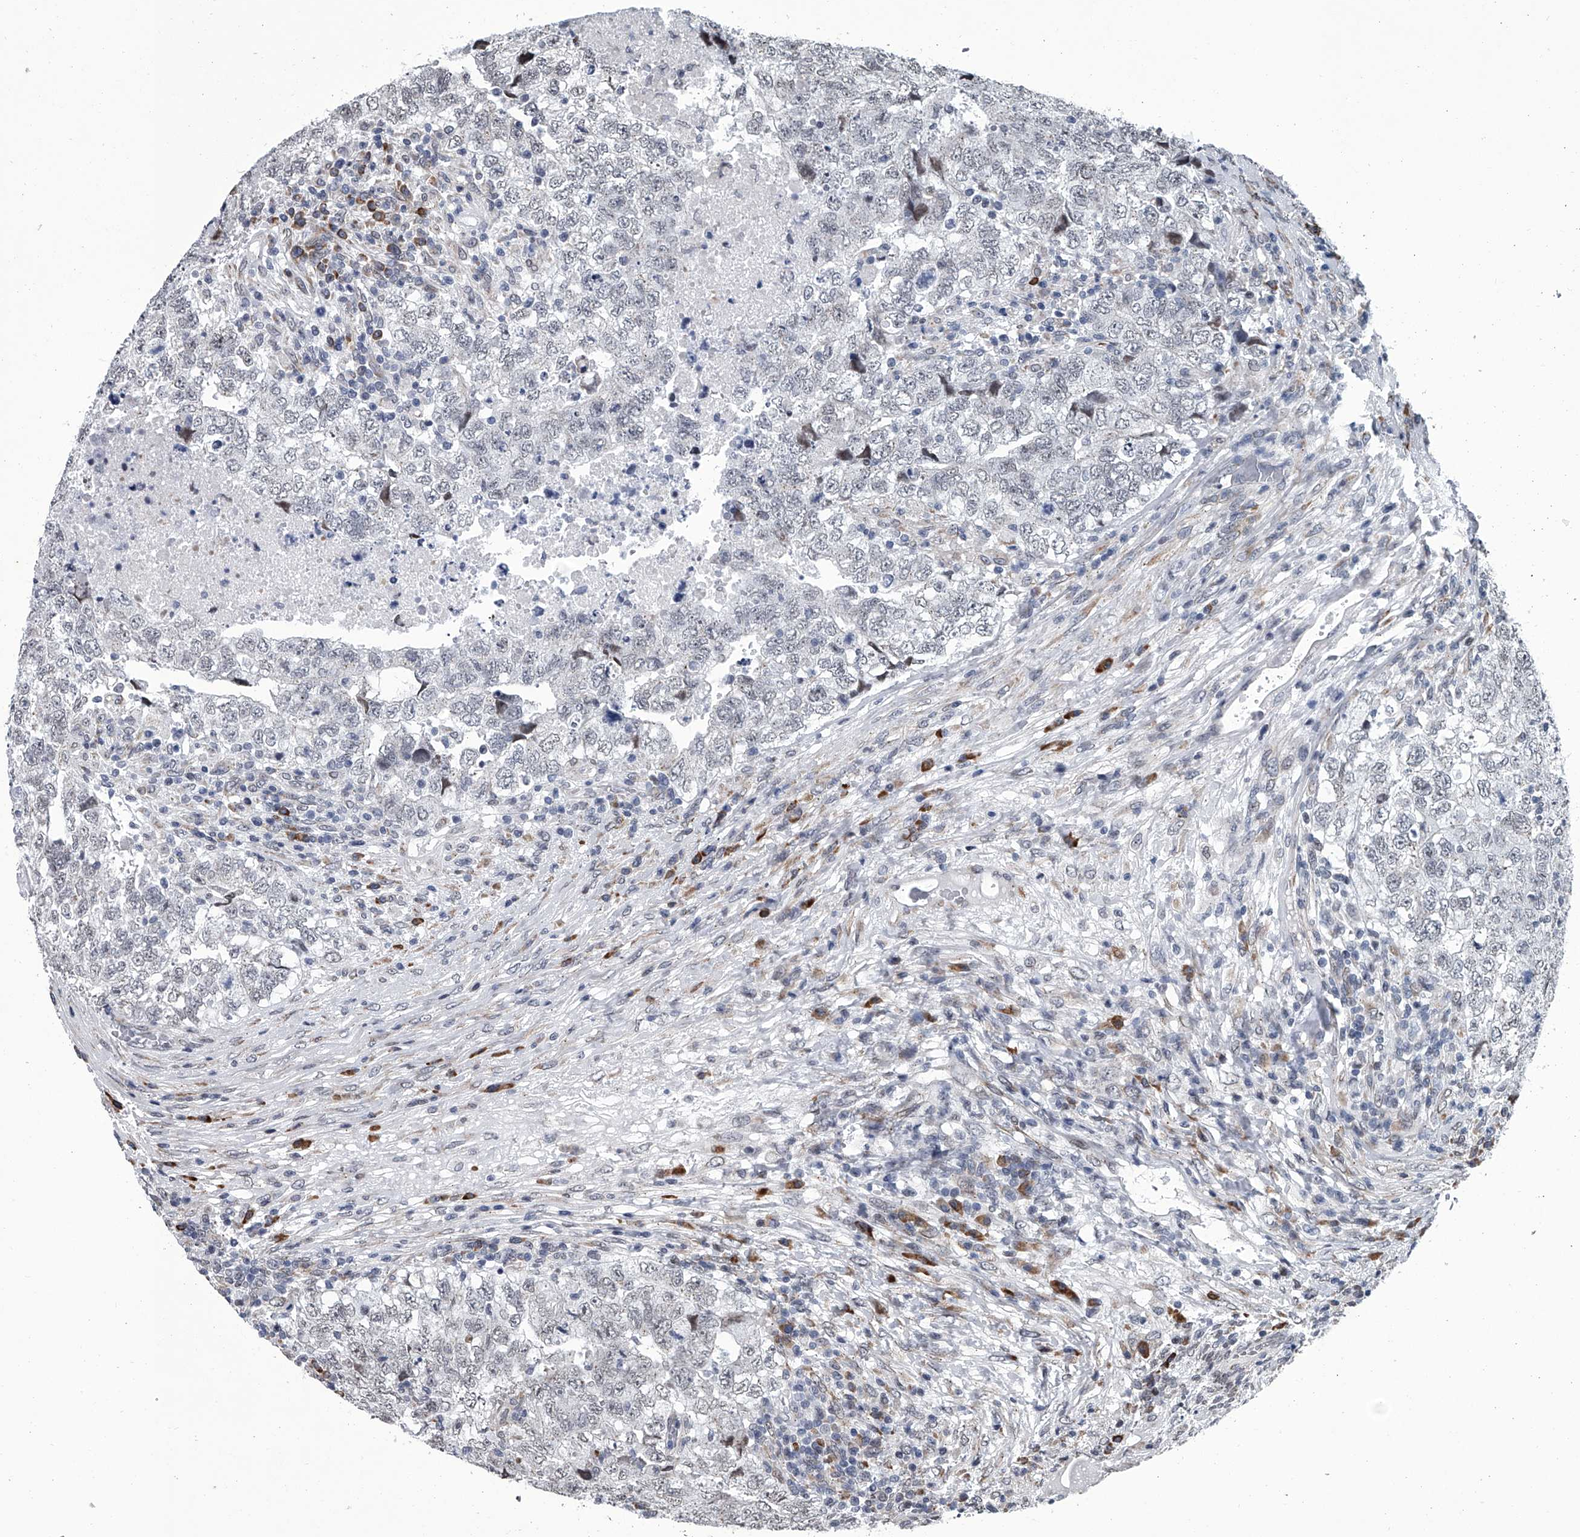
{"staining": {"intensity": "negative", "quantity": "none", "location": "none"}, "tissue": "testis cancer", "cell_type": "Tumor cells", "image_type": "cancer", "snomed": [{"axis": "morphology", "description": "Carcinoma, Embryonal, NOS"}, {"axis": "topography", "description": "Testis"}], "caption": "IHC micrograph of neoplastic tissue: human testis cancer (embryonal carcinoma) stained with DAB demonstrates no significant protein expression in tumor cells. (Stains: DAB IHC with hematoxylin counter stain, Microscopy: brightfield microscopy at high magnification).", "gene": "PPP2R5D", "patient": {"sex": "male", "age": 37}}